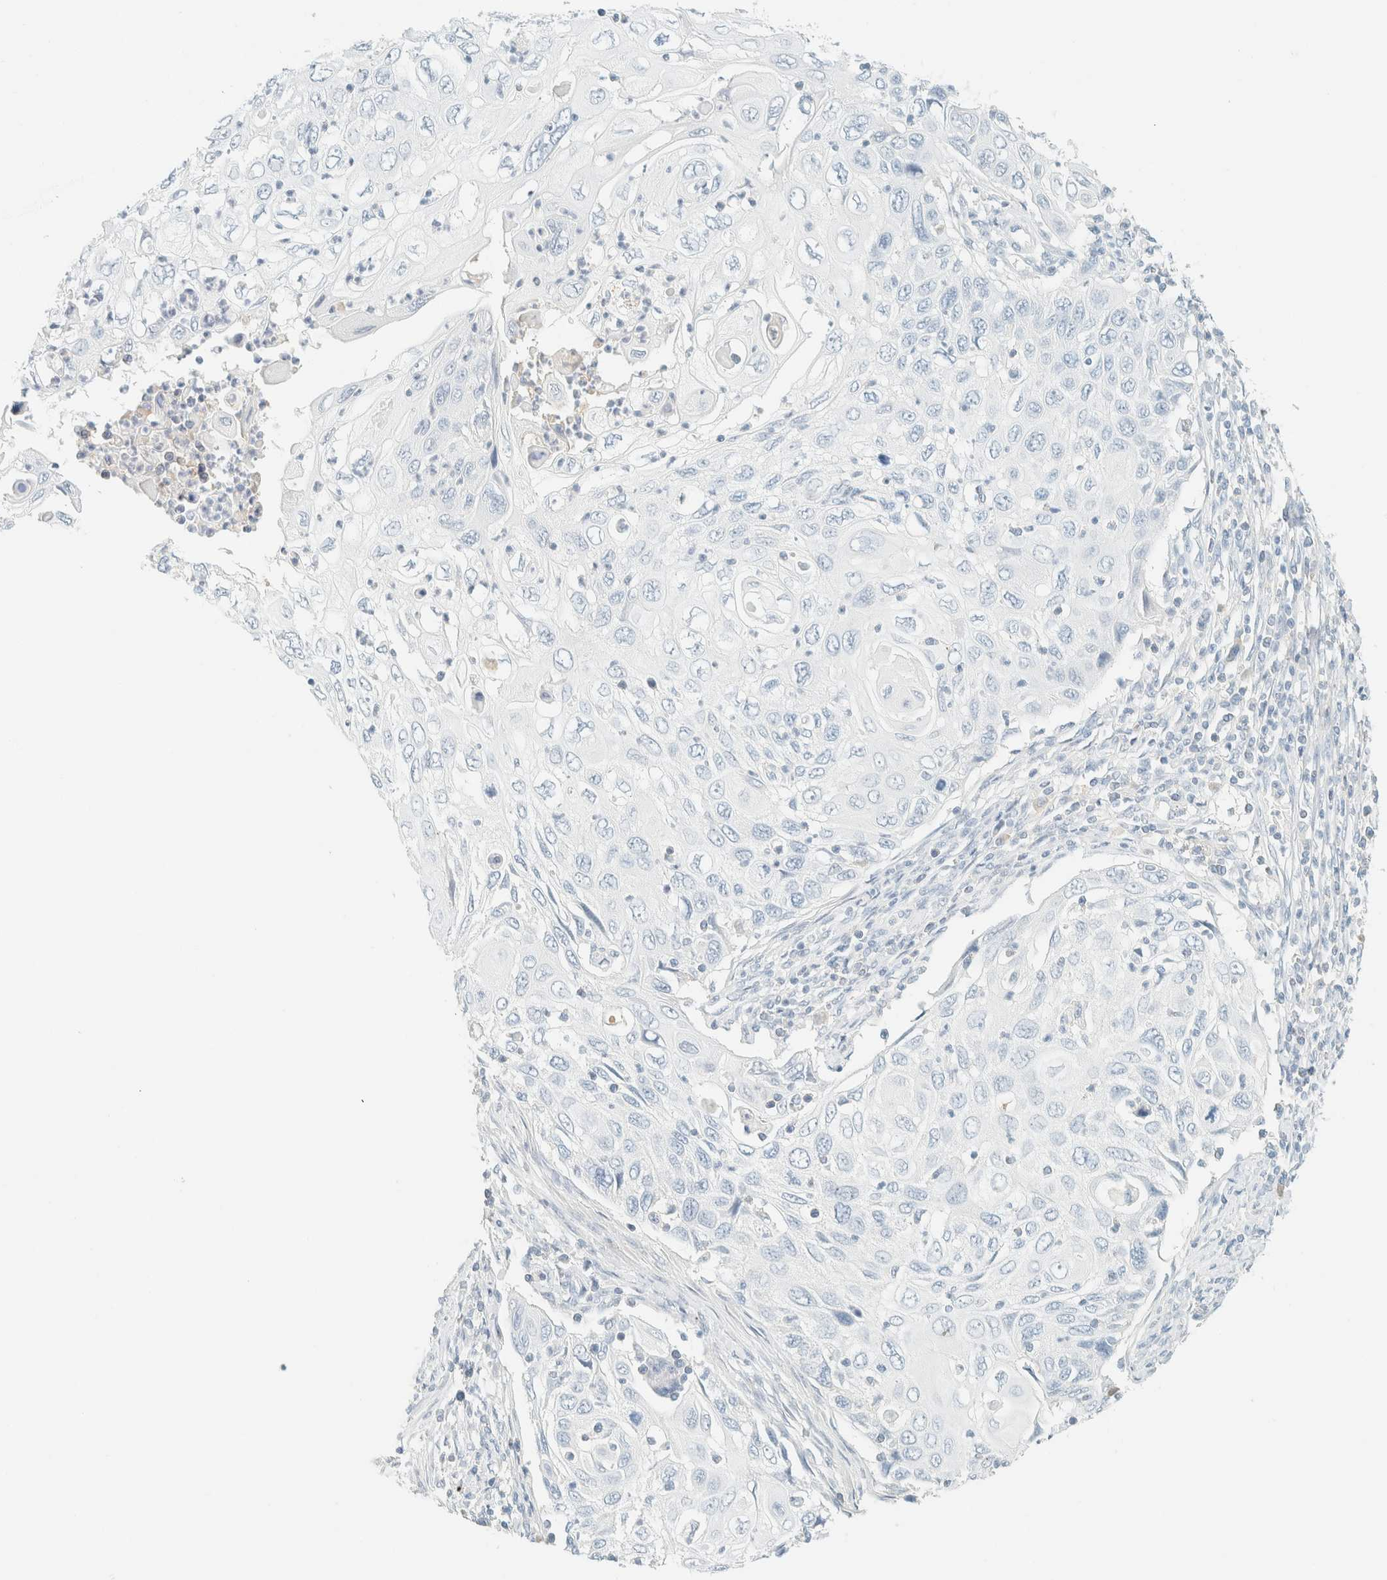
{"staining": {"intensity": "negative", "quantity": "none", "location": "none"}, "tissue": "cervical cancer", "cell_type": "Tumor cells", "image_type": "cancer", "snomed": [{"axis": "morphology", "description": "Squamous cell carcinoma, NOS"}, {"axis": "topography", "description": "Cervix"}], "caption": "Cervical cancer was stained to show a protein in brown. There is no significant staining in tumor cells.", "gene": "GPA33", "patient": {"sex": "female", "age": 70}}